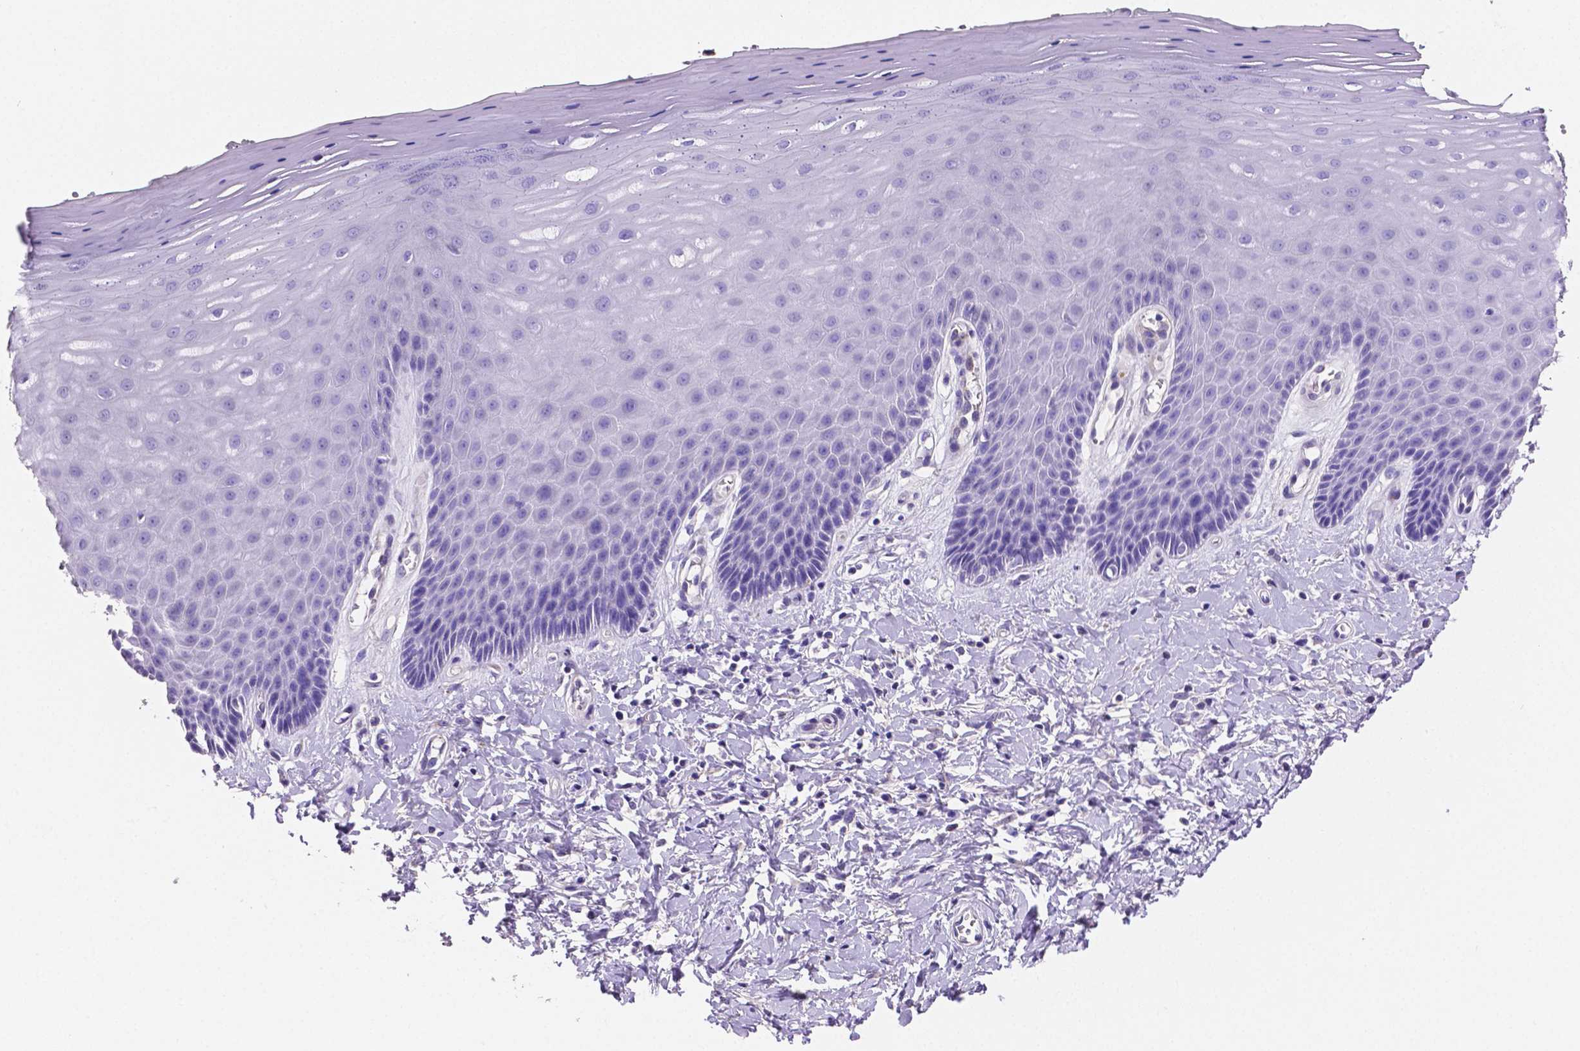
{"staining": {"intensity": "negative", "quantity": "none", "location": "none"}, "tissue": "vagina", "cell_type": "Squamous epithelial cells", "image_type": "normal", "snomed": [{"axis": "morphology", "description": "Normal tissue, NOS"}, {"axis": "topography", "description": "Vagina"}], "caption": "Unremarkable vagina was stained to show a protein in brown. There is no significant positivity in squamous epithelial cells.", "gene": "MMP9", "patient": {"sex": "female", "age": 83}}